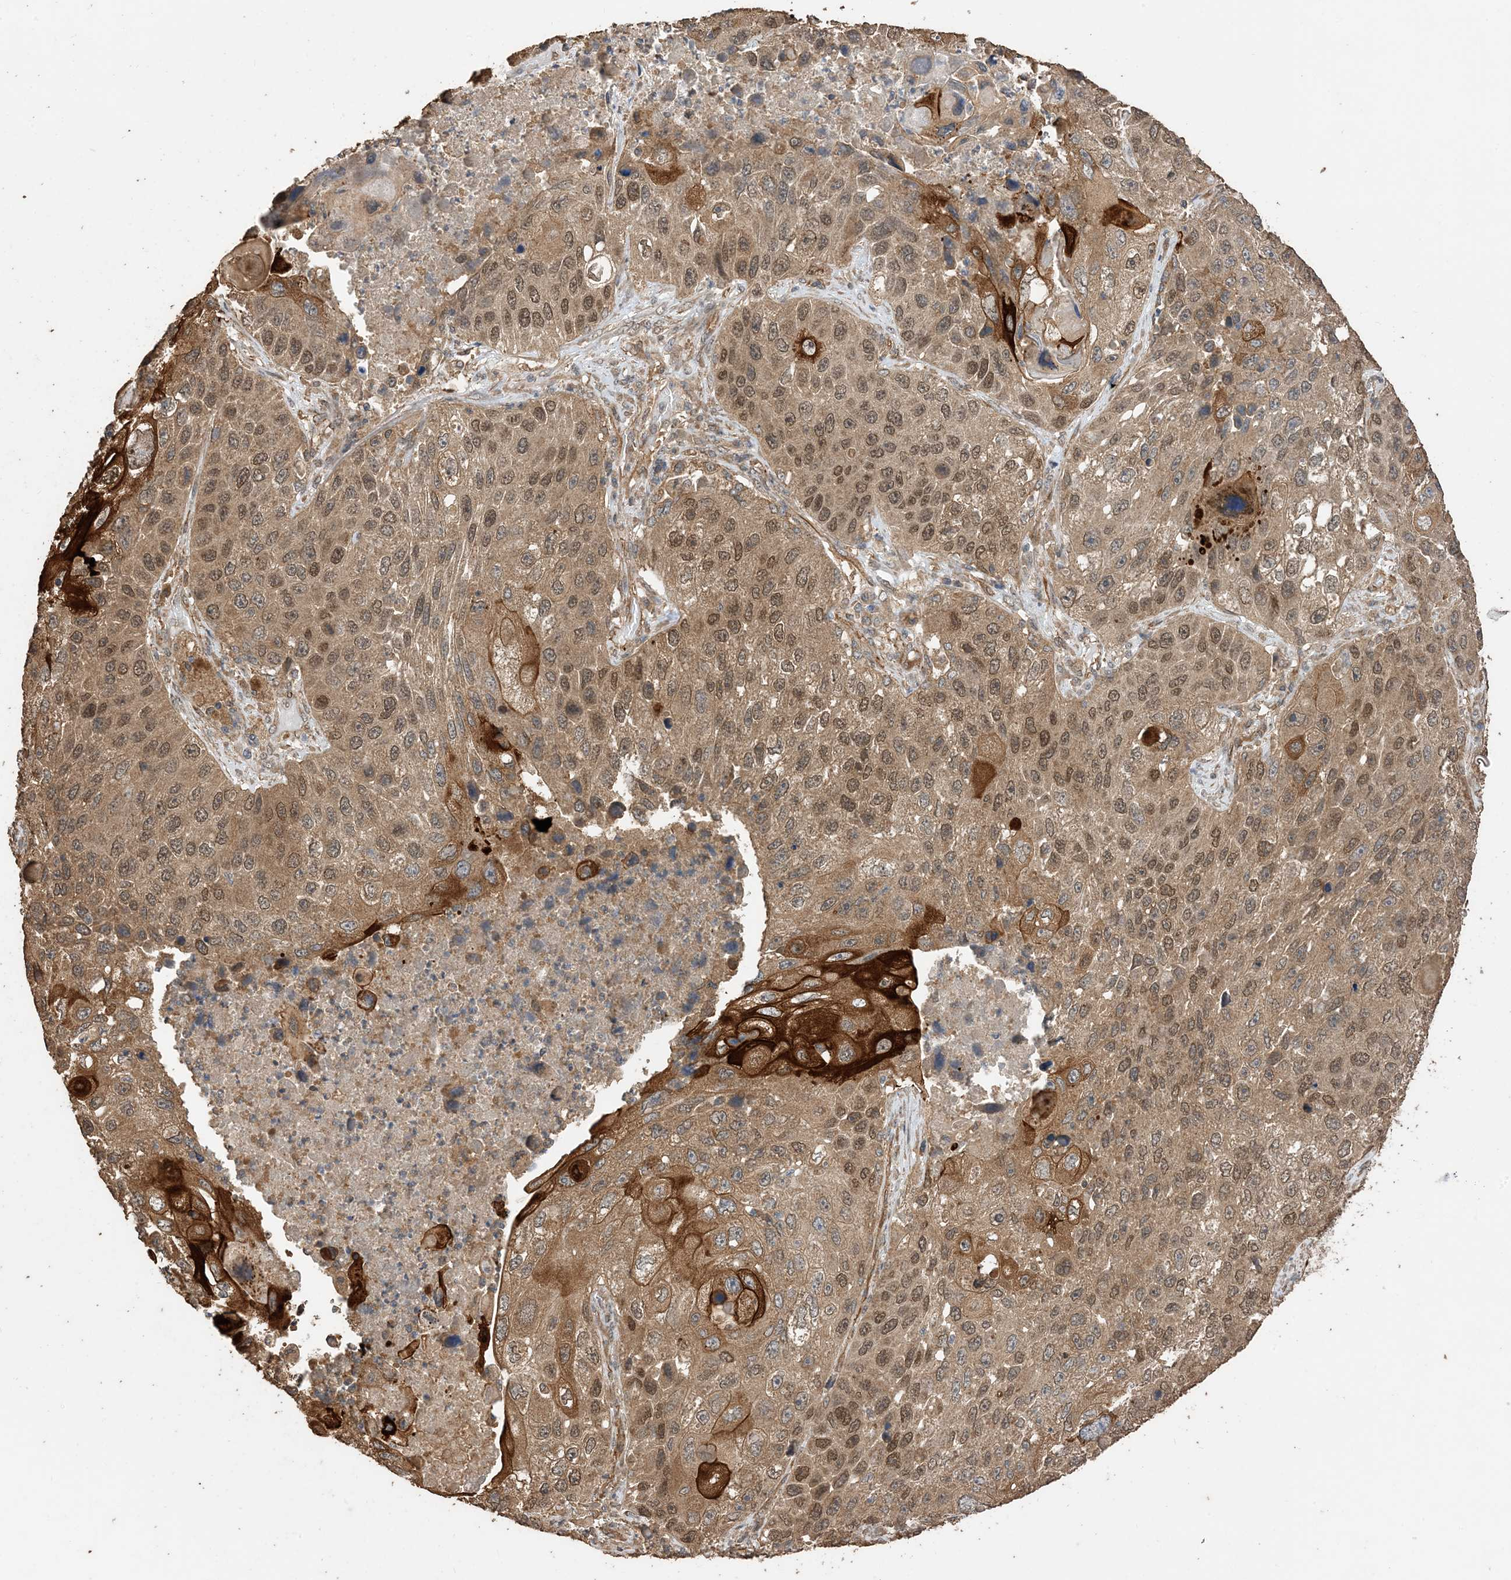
{"staining": {"intensity": "moderate", "quantity": ">75%", "location": "cytoplasmic/membranous,nuclear"}, "tissue": "lung cancer", "cell_type": "Tumor cells", "image_type": "cancer", "snomed": [{"axis": "morphology", "description": "Squamous cell carcinoma, NOS"}, {"axis": "topography", "description": "Lung"}], "caption": "Moderate cytoplasmic/membranous and nuclear expression for a protein is appreciated in about >75% of tumor cells of lung squamous cell carcinoma using immunohistochemistry.", "gene": "ZKSCAN5", "patient": {"sex": "male", "age": 61}}